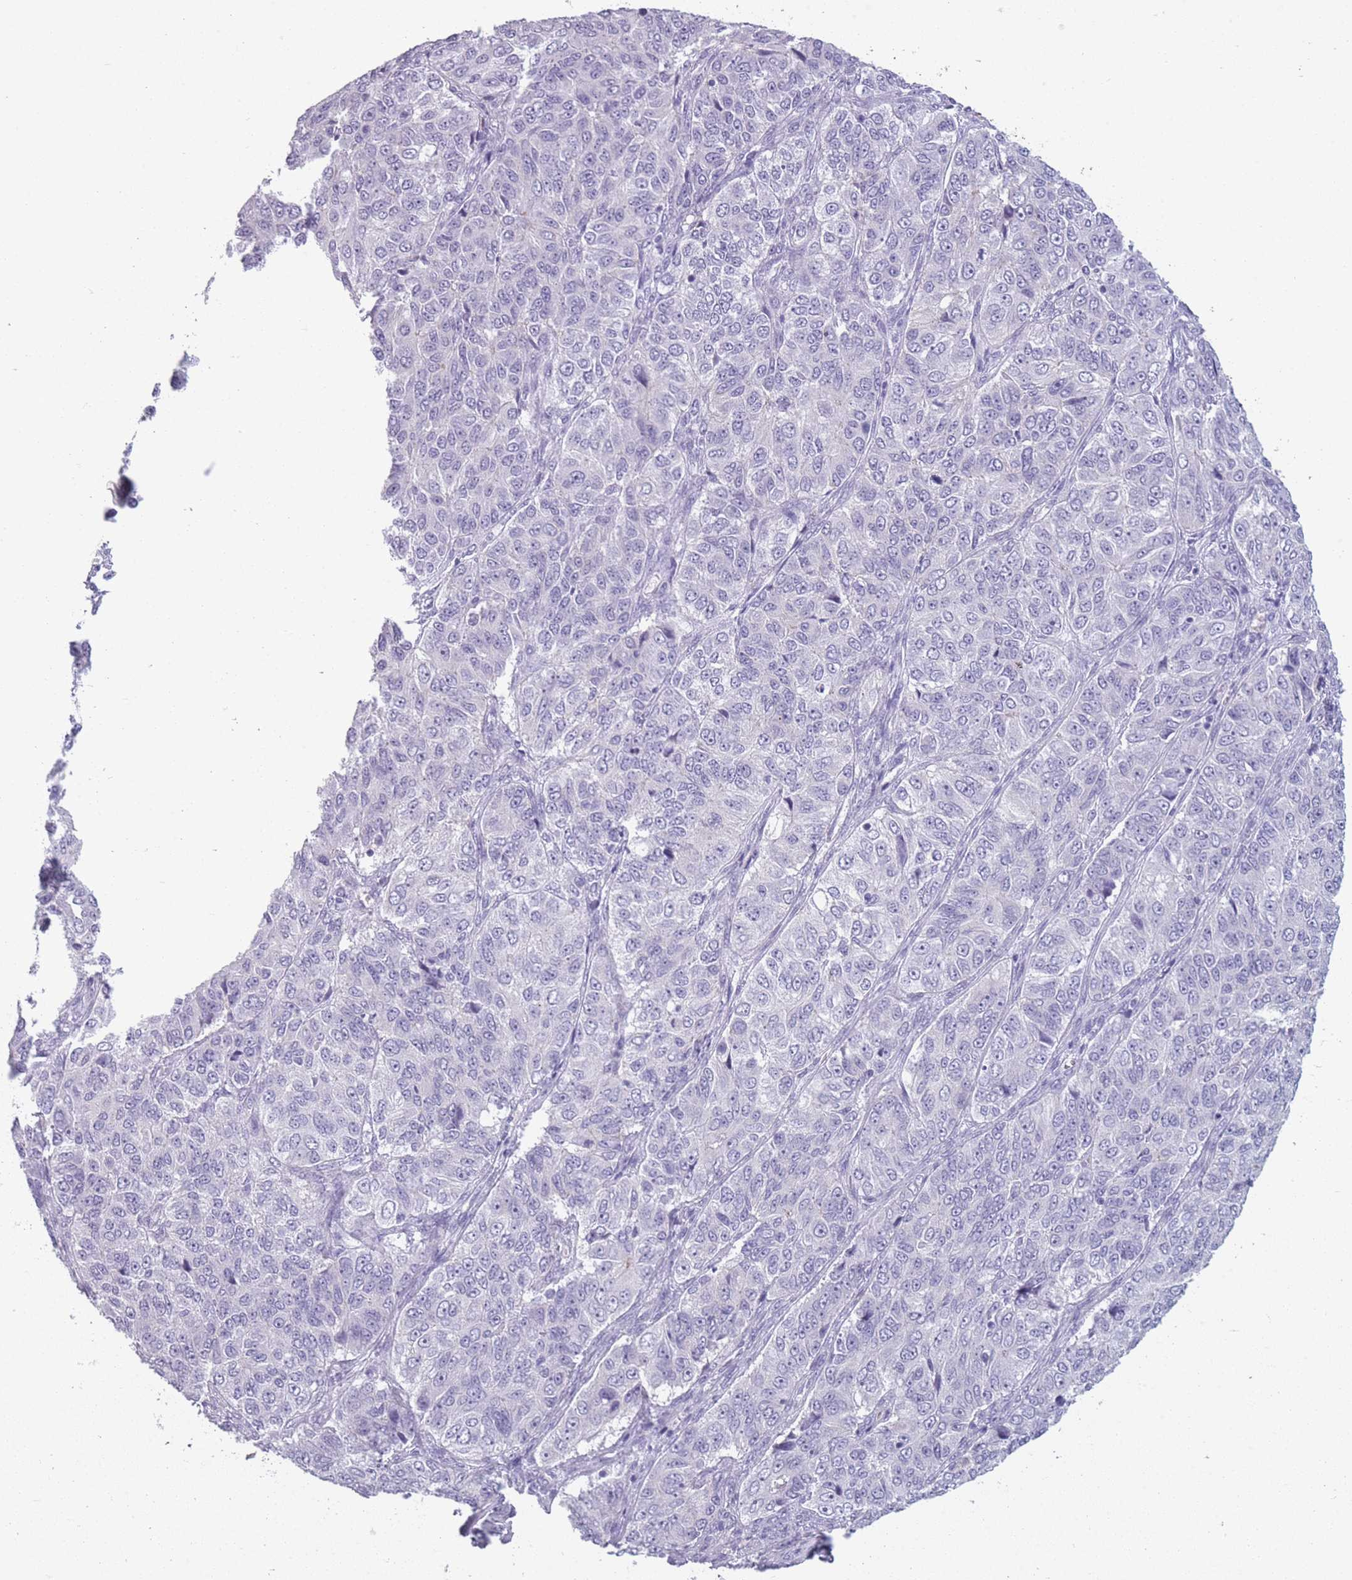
{"staining": {"intensity": "negative", "quantity": "none", "location": "none"}, "tissue": "ovarian cancer", "cell_type": "Tumor cells", "image_type": "cancer", "snomed": [{"axis": "morphology", "description": "Carcinoma, endometroid"}, {"axis": "topography", "description": "Ovary"}], "caption": "DAB immunohistochemical staining of ovarian endometroid carcinoma demonstrates no significant staining in tumor cells. (DAB (3,3'-diaminobenzidine) immunohistochemistry, high magnification).", "gene": "GOLGA6D", "patient": {"sex": "female", "age": 51}}